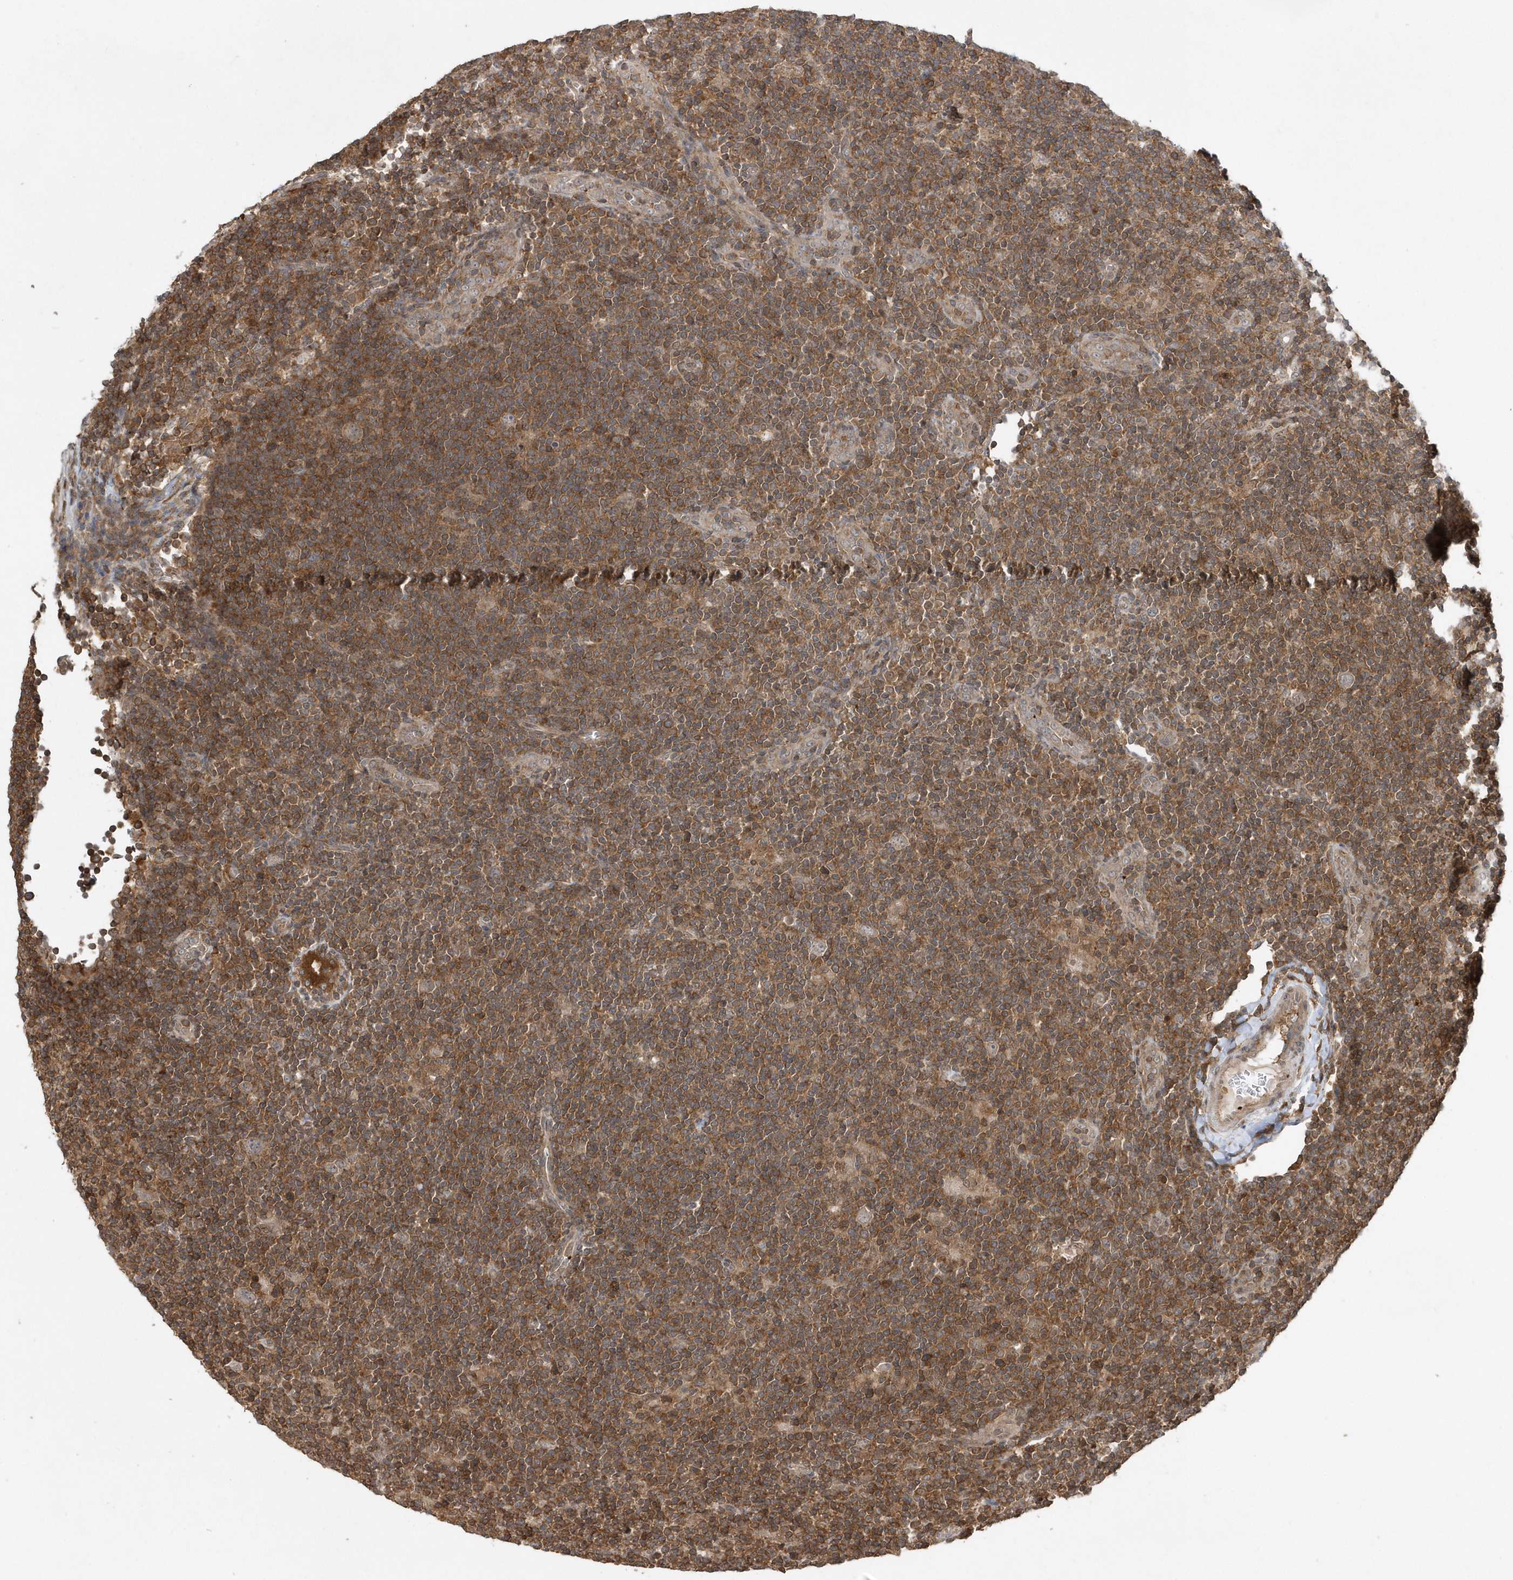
{"staining": {"intensity": "weak", "quantity": "<25%", "location": "cytoplasmic/membranous"}, "tissue": "lymphoma", "cell_type": "Tumor cells", "image_type": "cancer", "snomed": [{"axis": "morphology", "description": "Hodgkin's disease, NOS"}, {"axis": "topography", "description": "Lymph node"}], "caption": "Immunohistochemical staining of lymphoma reveals no significant expression in tumor cells. (DAB (3,3'-diaminobenzidine) immunohistochemistry (IHC), high magnification).", "gene": "ACYP1", "patient": {"sex": "female", "age": 57}}